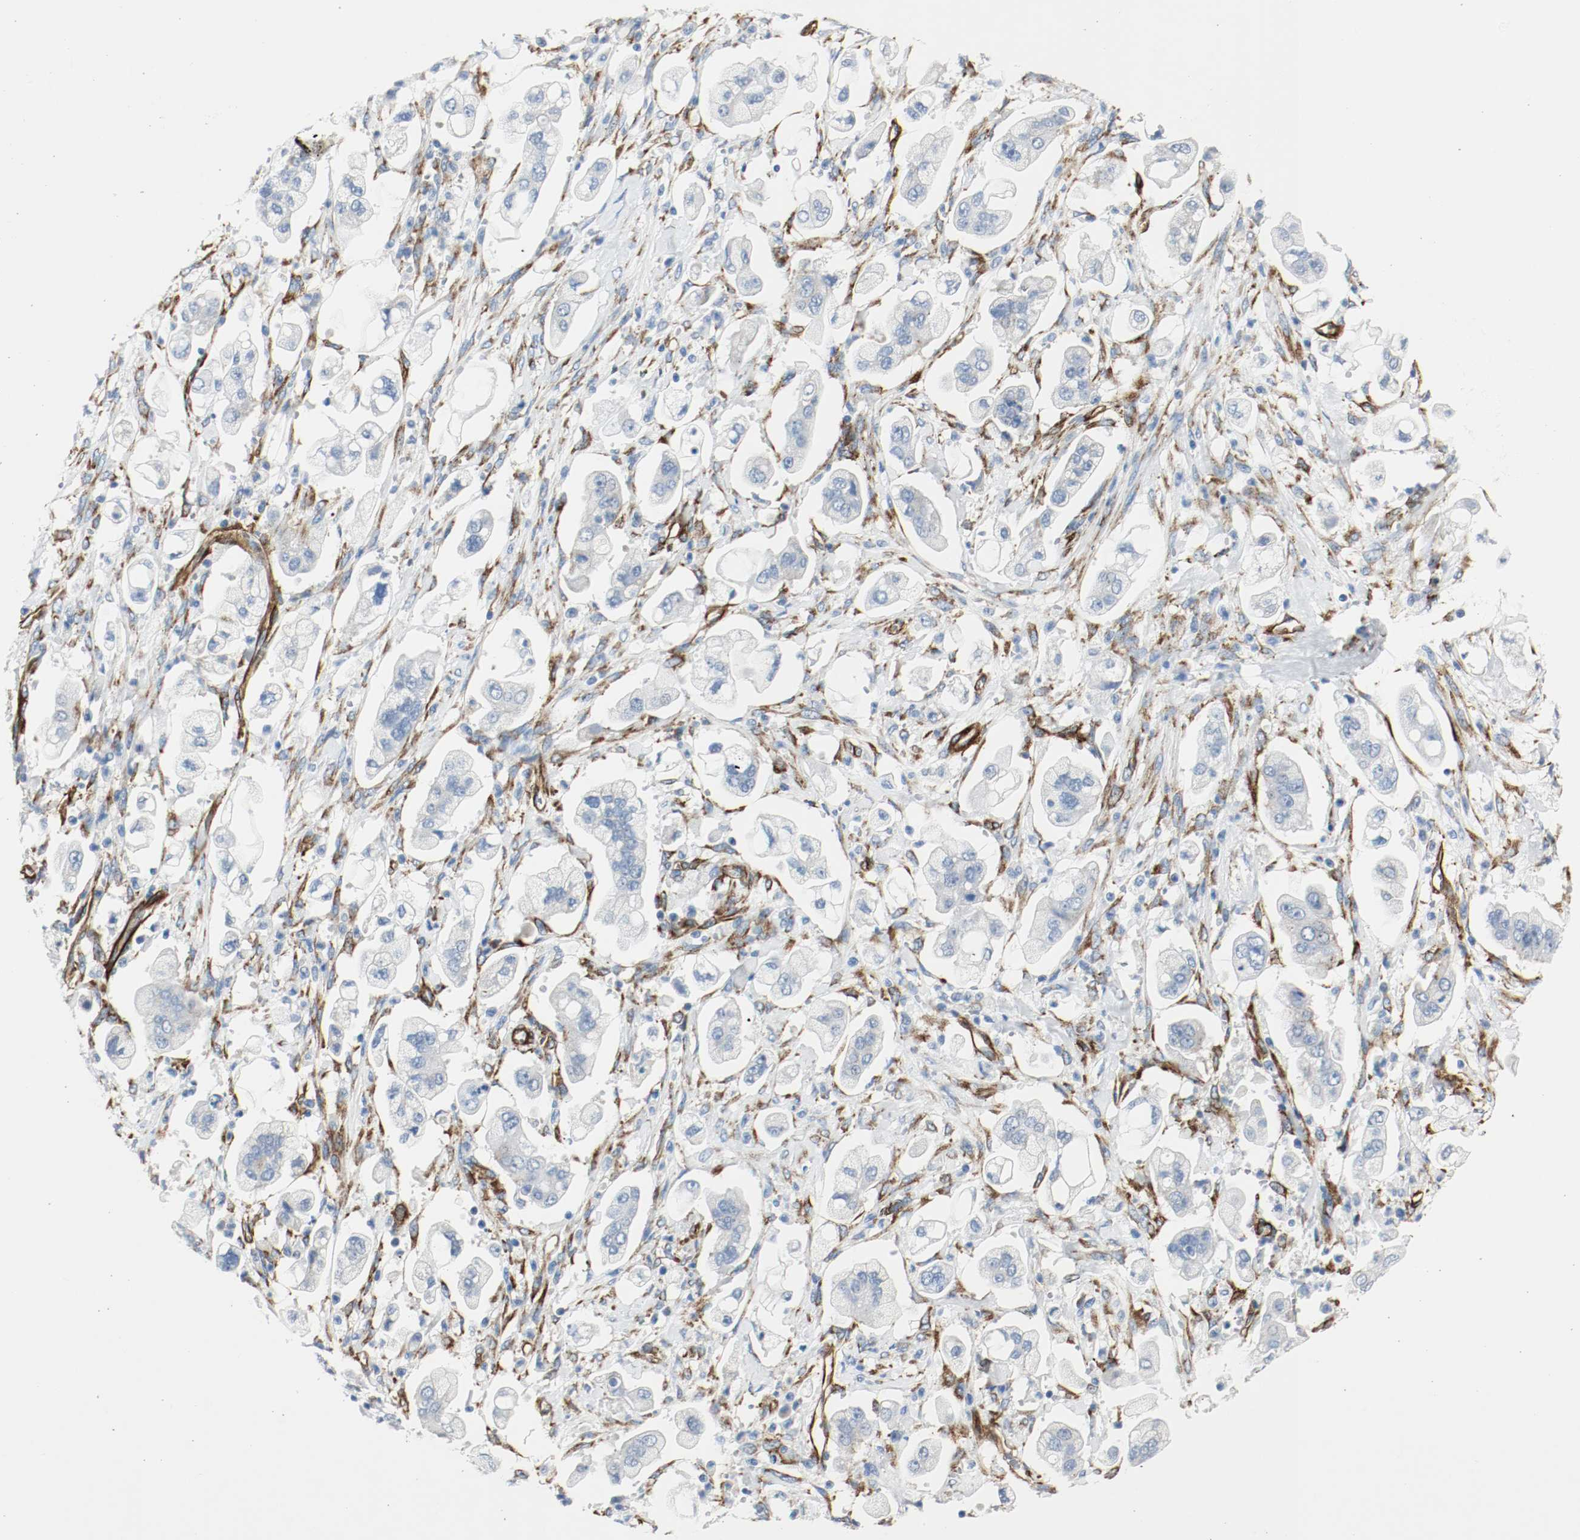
{"staining": {"intensity": "negative", "quantity": "none", "location": "none"}, "tissue": "stomach cancer", "cell_type": "Tumor cells", "image_type": "cancer", "snomed": [{"axis": "morphology", "description": "Adenocarcinoma, NOS"}, {"axis": "topography", "description": "Stomach"}], "caption": "IHC micrograph of neoplastic tissue: human stomach cancer stained with DAB demonstrates no significant protein staining in tumor cells.", "gene": "LAMB1", "patient": {"sex": "male", "age": 62}}